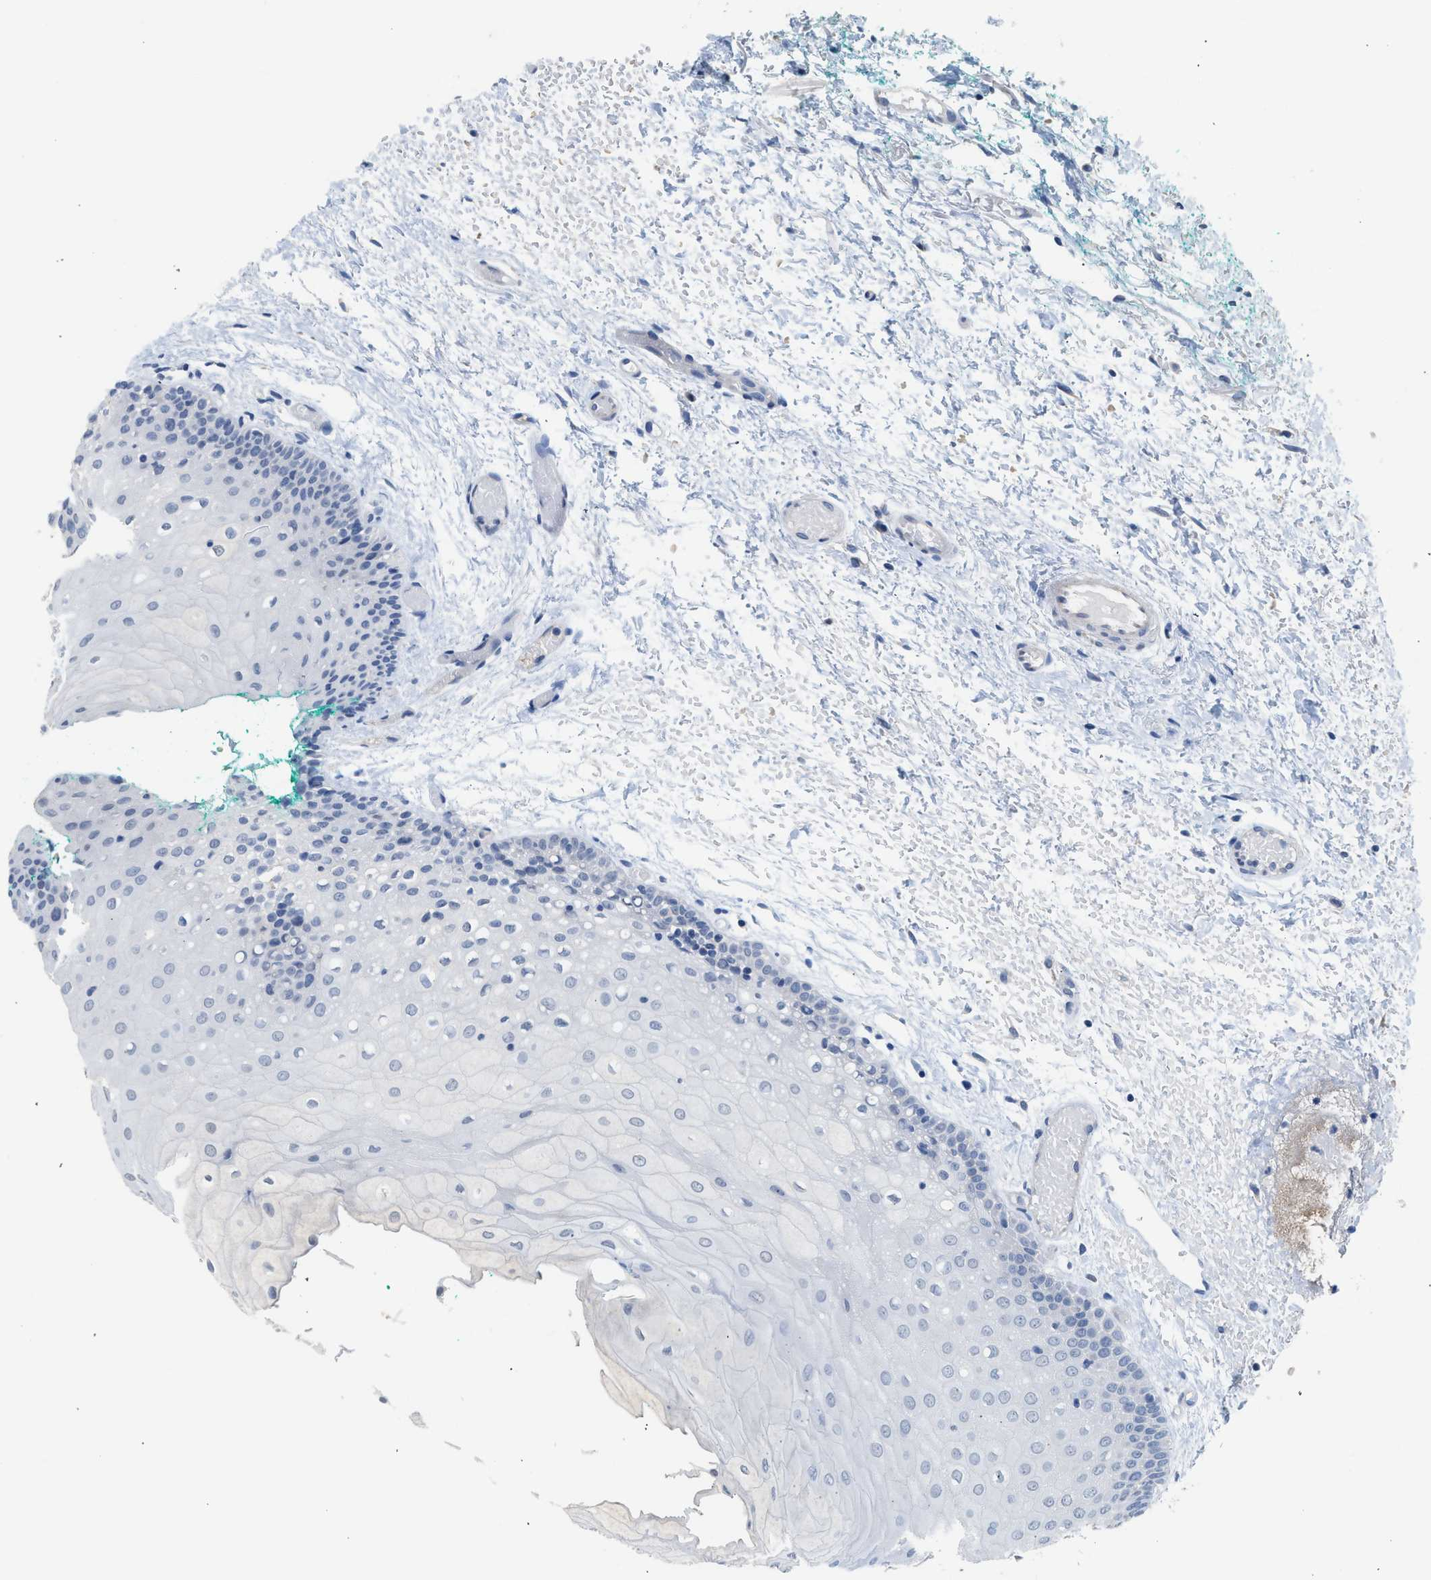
{"staining": {"intensity": "negative", "quantity": "none", "location": "none"}, "tissue": "oral mucosa", "cell_type": "Squamous epithelial cells", "image_type": "normal", "snomed": [{"axis": "morphology", "description": "Normal tissue, NOS"}, {"axis": "morphology", "description": "Squamous cell carcinoma, NOS"}, {"axis": "topography", "description": "Oral tissue"}, {"axis": "topography", "description": "Salivary gland"}, {"axis": "topography", "description": "Head-Neck"}], "caption": "Image shows no significant protein expression in squamous epithelial cells of benign oral mucosa. The staining was performed using DAB (3,3'-diaminobenzidine) to visualize the protein expression in brown, while the nuclei were stained in blue with hematoxylin (Magnification: 20x).", "gene": "CSF3R", "patient": {"sex": "female", "age": 62}}